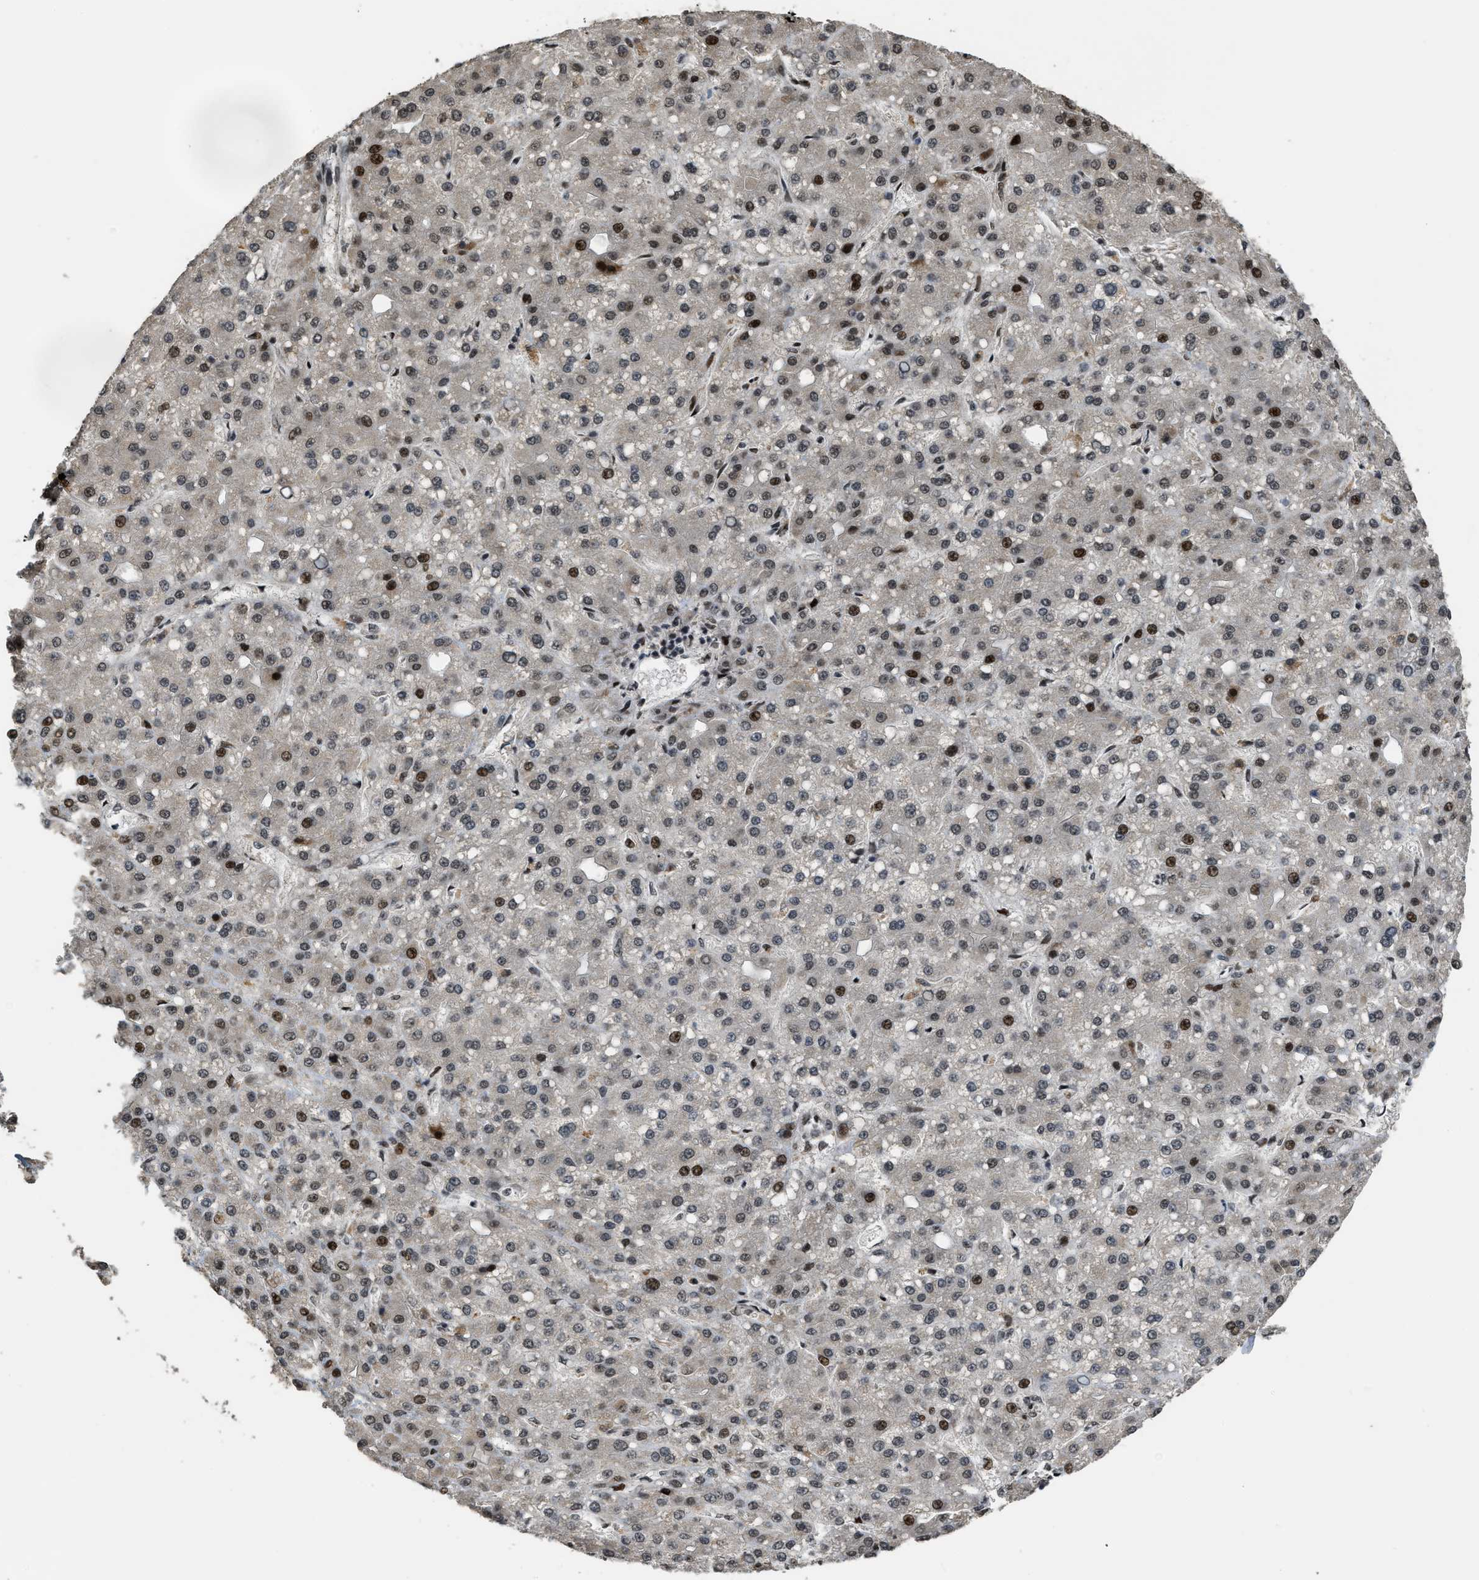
{"staining": {"intensity": "moderate", "quantity": "25%-75%", "location": "nuclear"}, "tissue": "liver cancer", "cell_type": "Tumor cells", "image_type": "cancer", "snomed": [{"axis": "morphology", "description": "Carcinoma, Hepatocellular, NOS"}, {"axis": "topography", "description": "Liver"}], "caption": "Protein positivity by immunohistochemistry demonstrates moderate nuclear positivity in about 25%-75% of tumor cells in liver cancer.", "gene": "SERTAD2", "patient": {"sex": "male", "age": 67}}